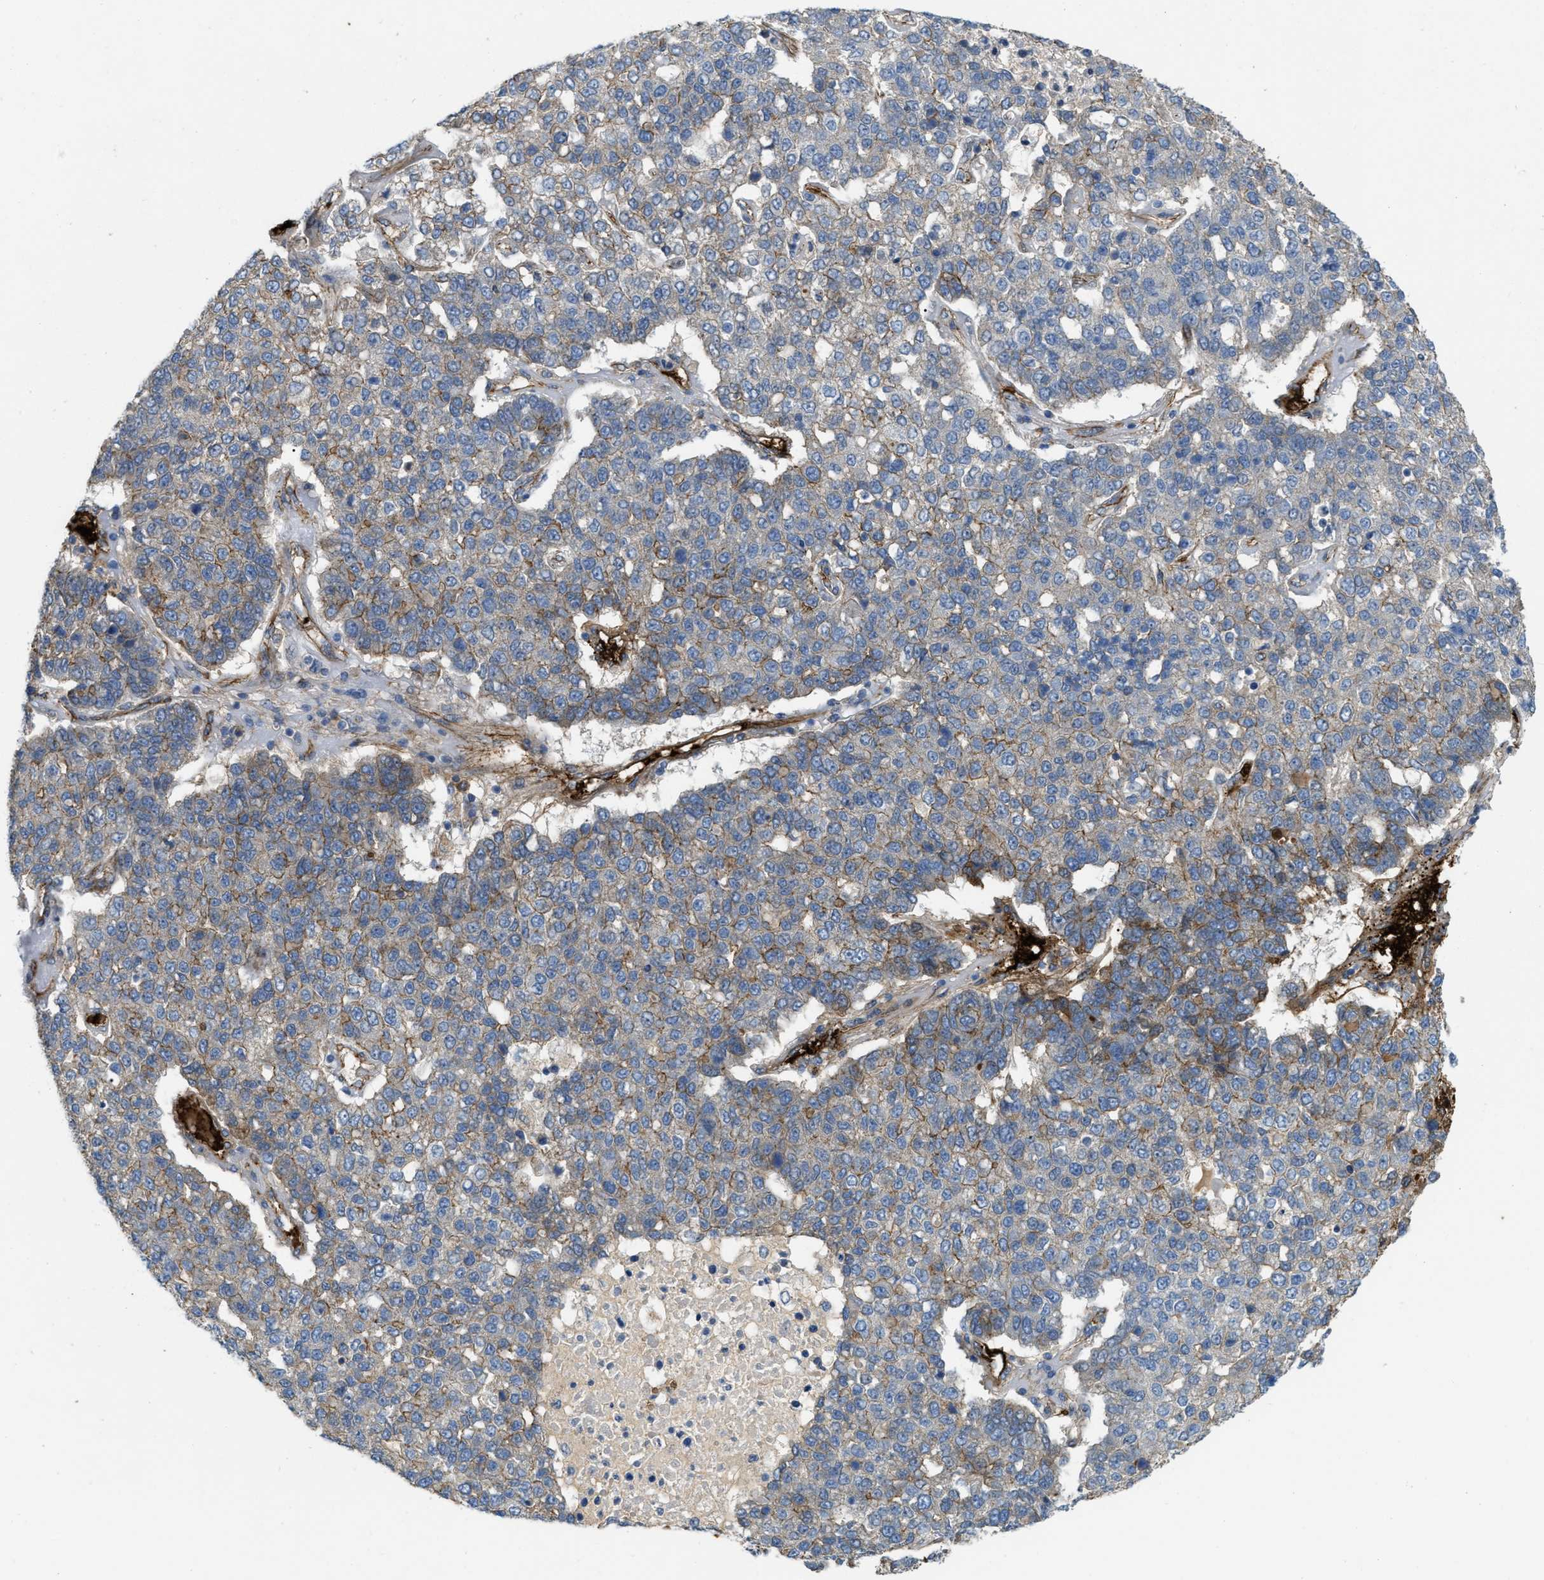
{"staining": {"intensity": "moderate", "quantity": "25%-75%", "location": "cytoplasmic/membranous"}, "tissue": "pancreatic cancer", "cell_type": "Tumor cells", "image_type": "cancer", "snomed": [{"axis": "morphology", "description": "Adenocarcinoma, NOS"}, {"axis": "topography", "description": "Pancreas"}], "caption": "This is an image of immunohistochemistry (IHC) staining of pancreatic cancer, which shows moderate positivity in the cytoplasmic/membranous of tumor cells.", "gene": "ERC1", "patient": {"sex": "female", "age": 61}}